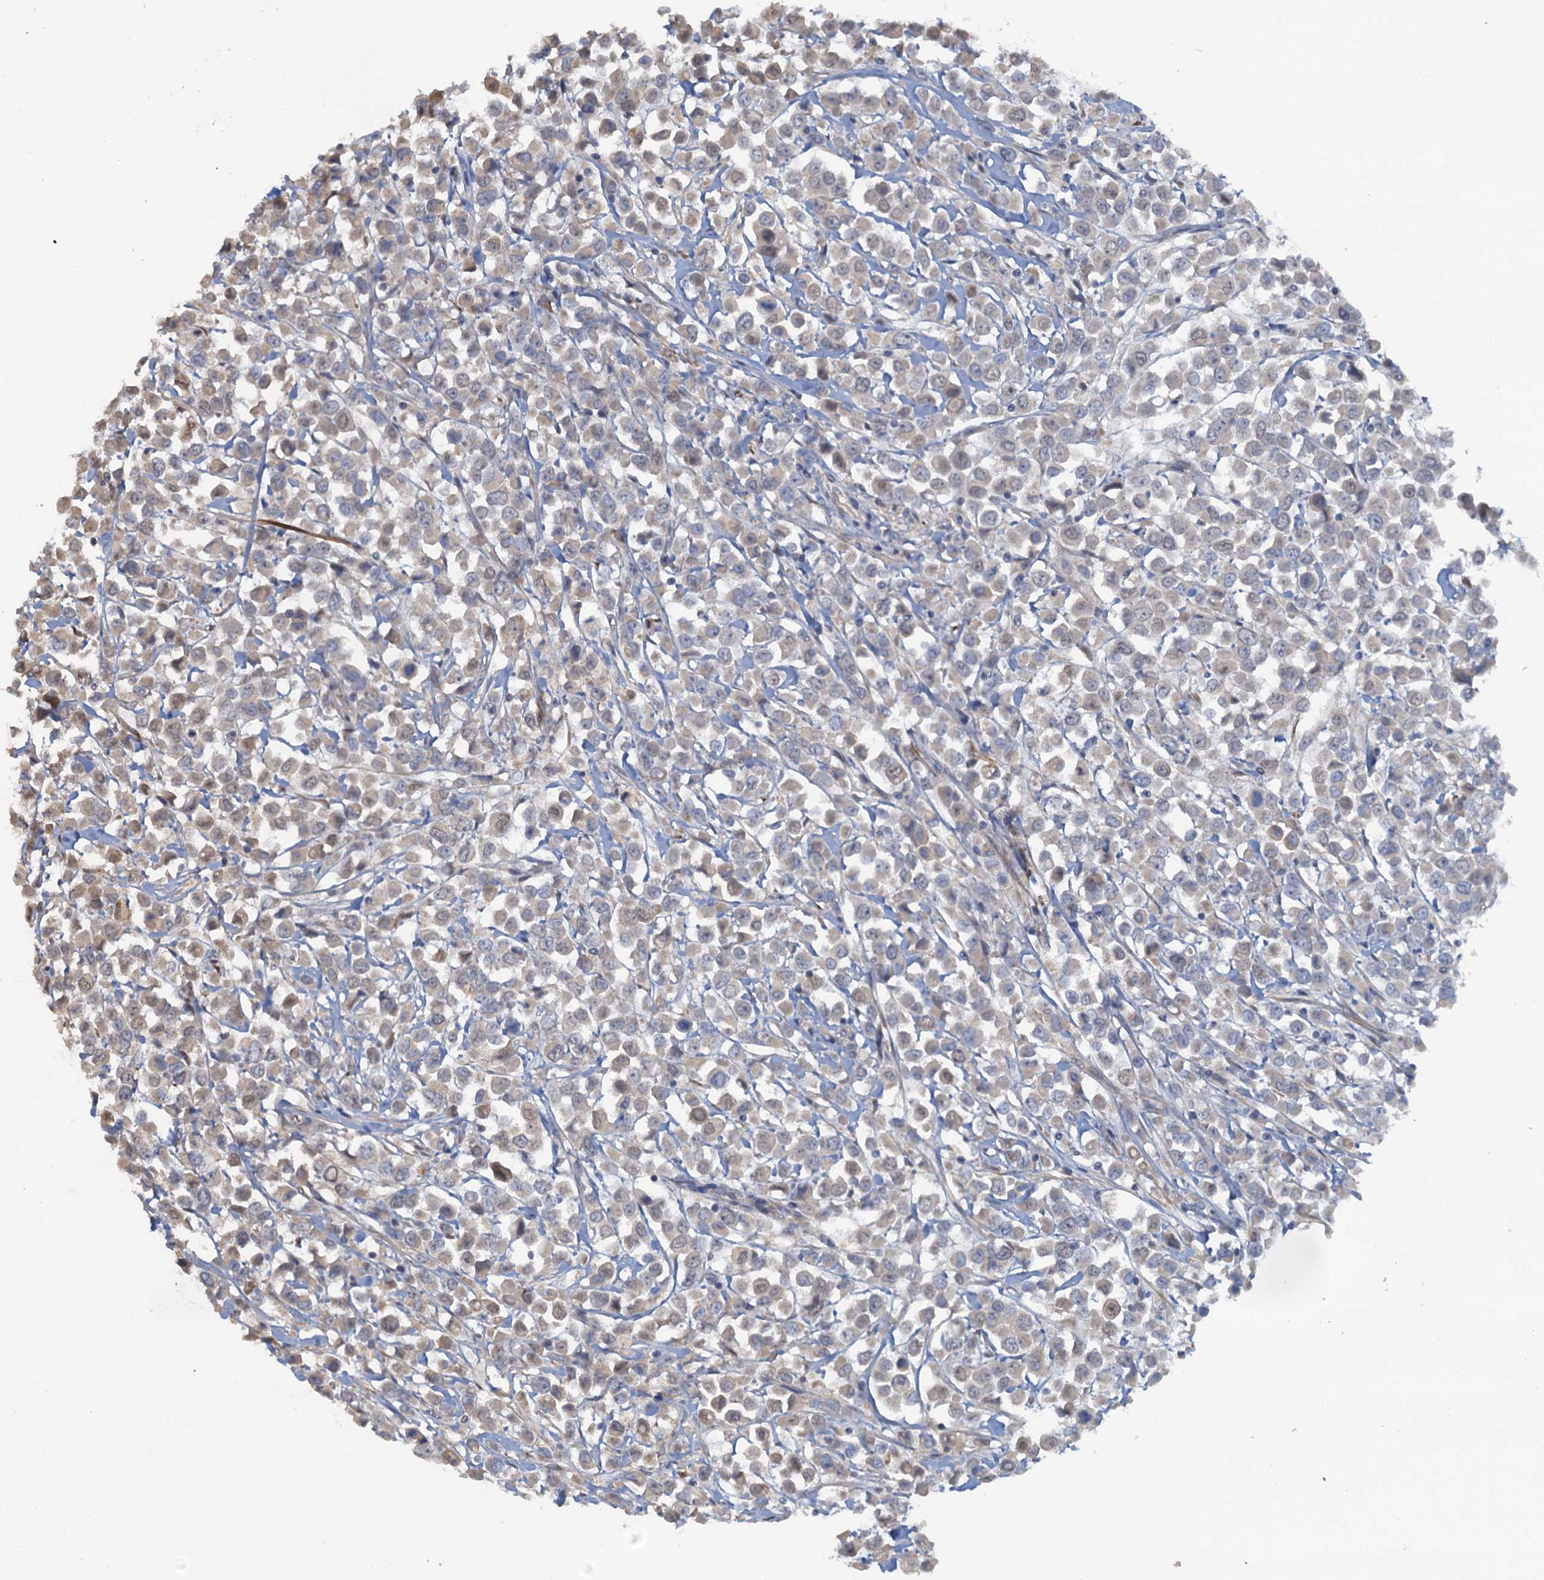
{"staining": {"intensity": "weak", "quantity": "<25%", "location": "cytoplasmic/membranous"}, "tissue": "breast cancer", "cell_type": "Tumor cells", "image_type": "cancer", "snomed": [{"axis": "morphology", "description": "Duct carcinoma"}, {"axis": "topography", "description": "Breast"}], "caption": "Human infiltrating ductal carcinoma (breast) stained for a protein using immunohistochemistry shows no staining in tumor cells.", "gene": "MYO16", "patient": {"sex": "female", "age": 61}}